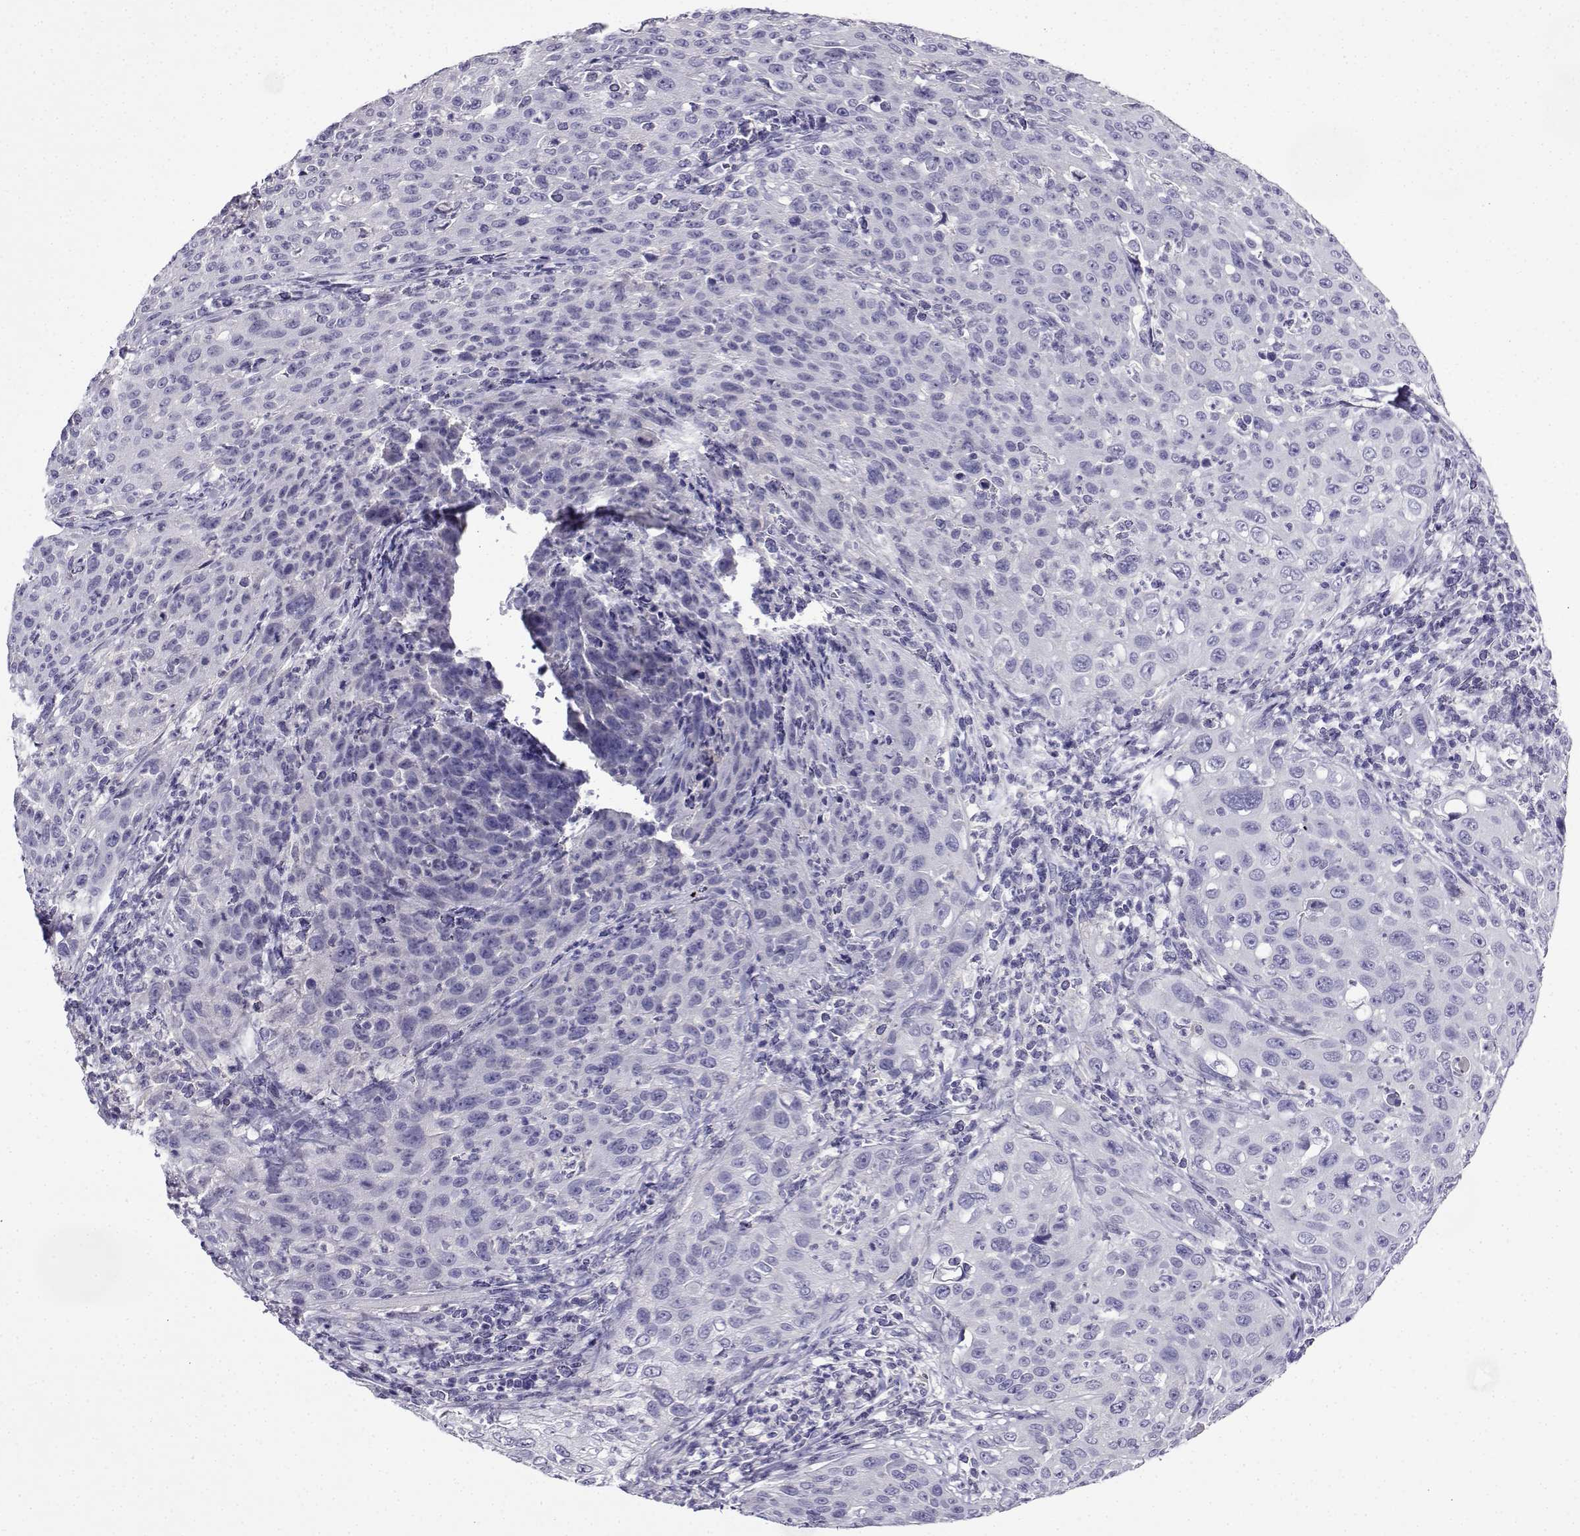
{"staining": {"intensity": "negative", "quantity": "none", "location": "none"}, "tissue": "cervical cancer", "cell_type": "Tumor cells", "image_type": "cancer", "snomed": [{"axis": "morphology", "description": "Squamous cell carcinoma, NOS"}, {"axis": "topography", "description": "Cervix"}], "caption": "This is an immunohistochemistry photomicrograph of human squamous cell carcinoma (cervical). There is no expression in tumor cells.", "gene": "LINGO1", "patient": {"sex": "female", "age": 26}}